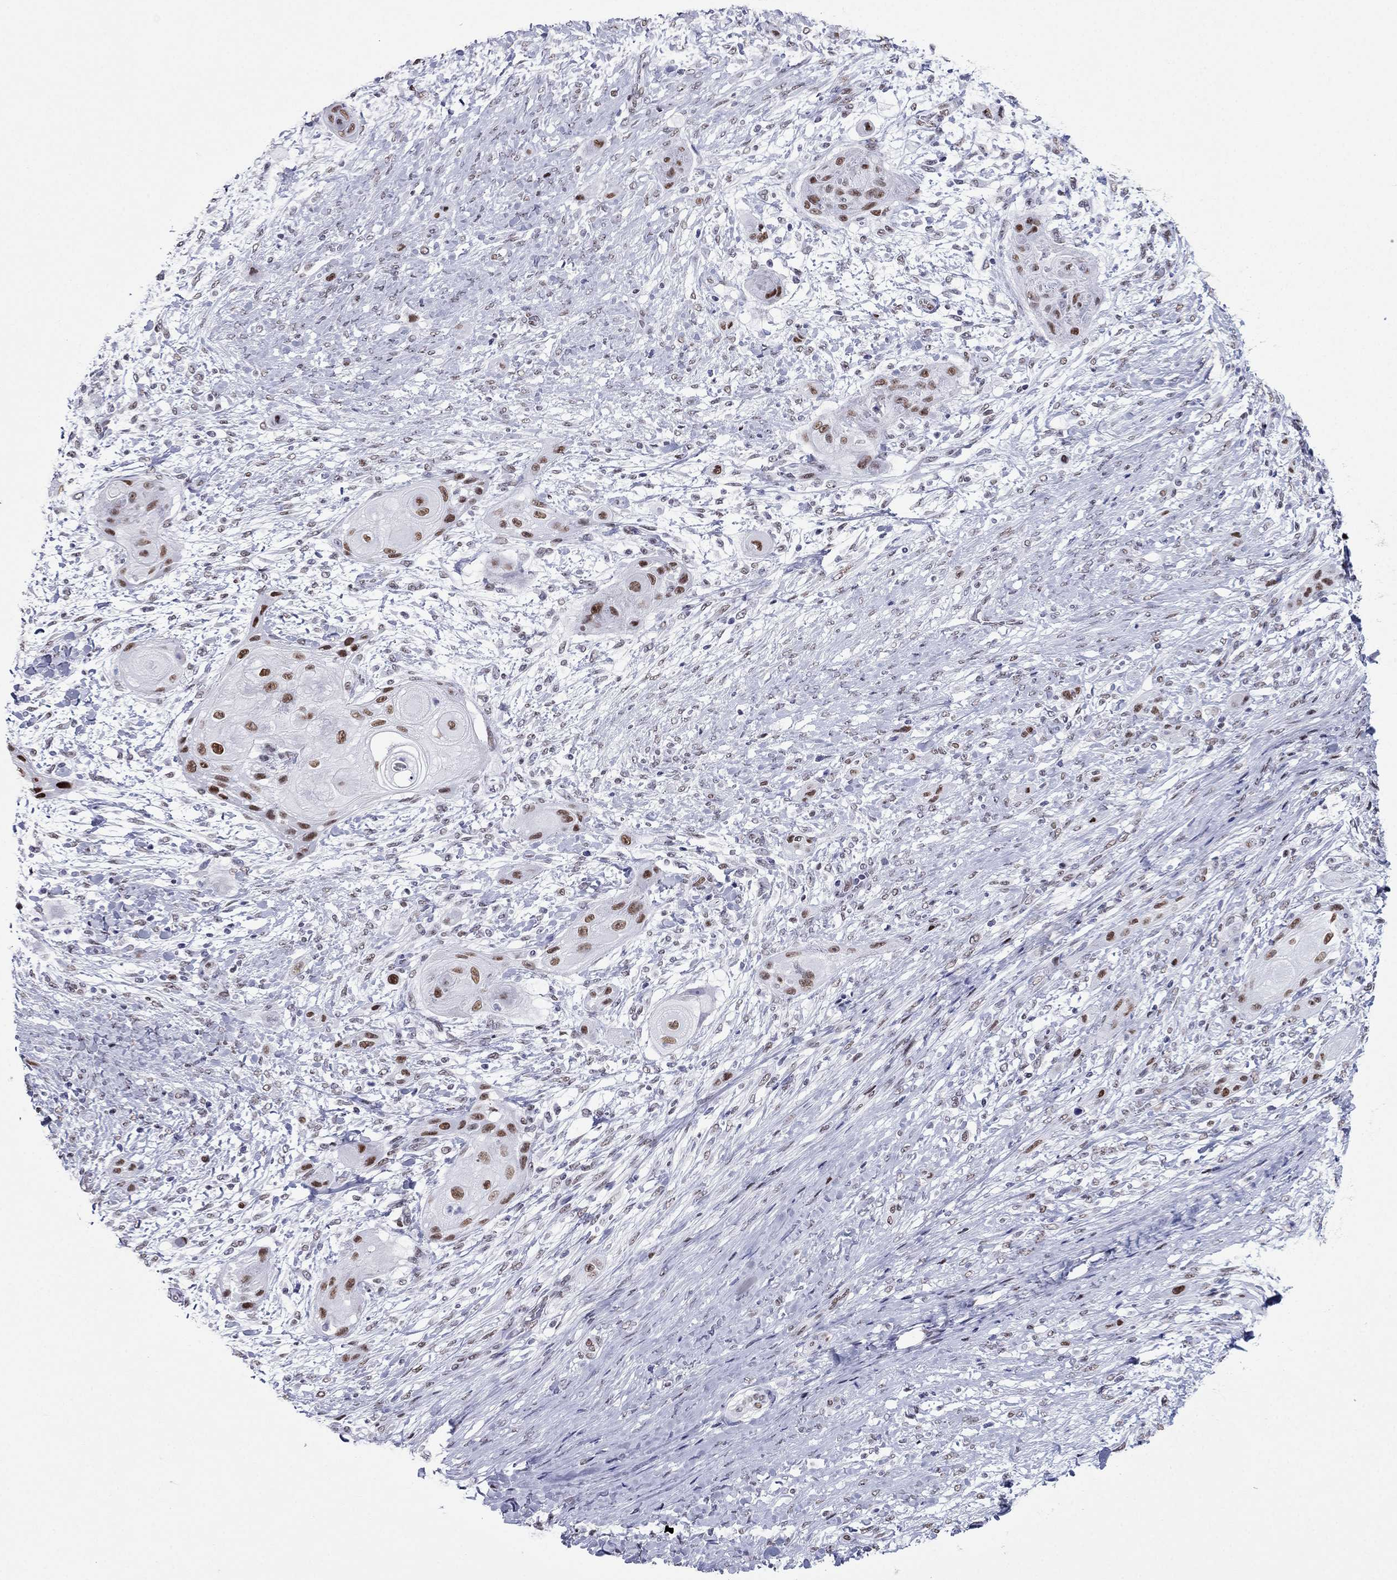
{"staining": {"intensity": "strong", "quantity": ">75%", "location": "nuclear"}, "tissue": "skin cancer", "cell_type": "Tumor cells", "image_type": "cancer", "snomed": [{"axis": "morphology", "description": "Squamous cell carcinoma, NOS"}, {"axis": "topography", "description": "Skin"}], "caption": "Squamous cell carcinoma (skin) stained for a protein demonstrates strong nuclear positivity in tumor cells. Using DAB (3,3'-diaminobenzidine) (brown) and hematoxylin (blue) stains, captured at high magnification using brightfield microscopy.", "gene": "PPM1G", "patient": {"sex": "male", "age": 62}}